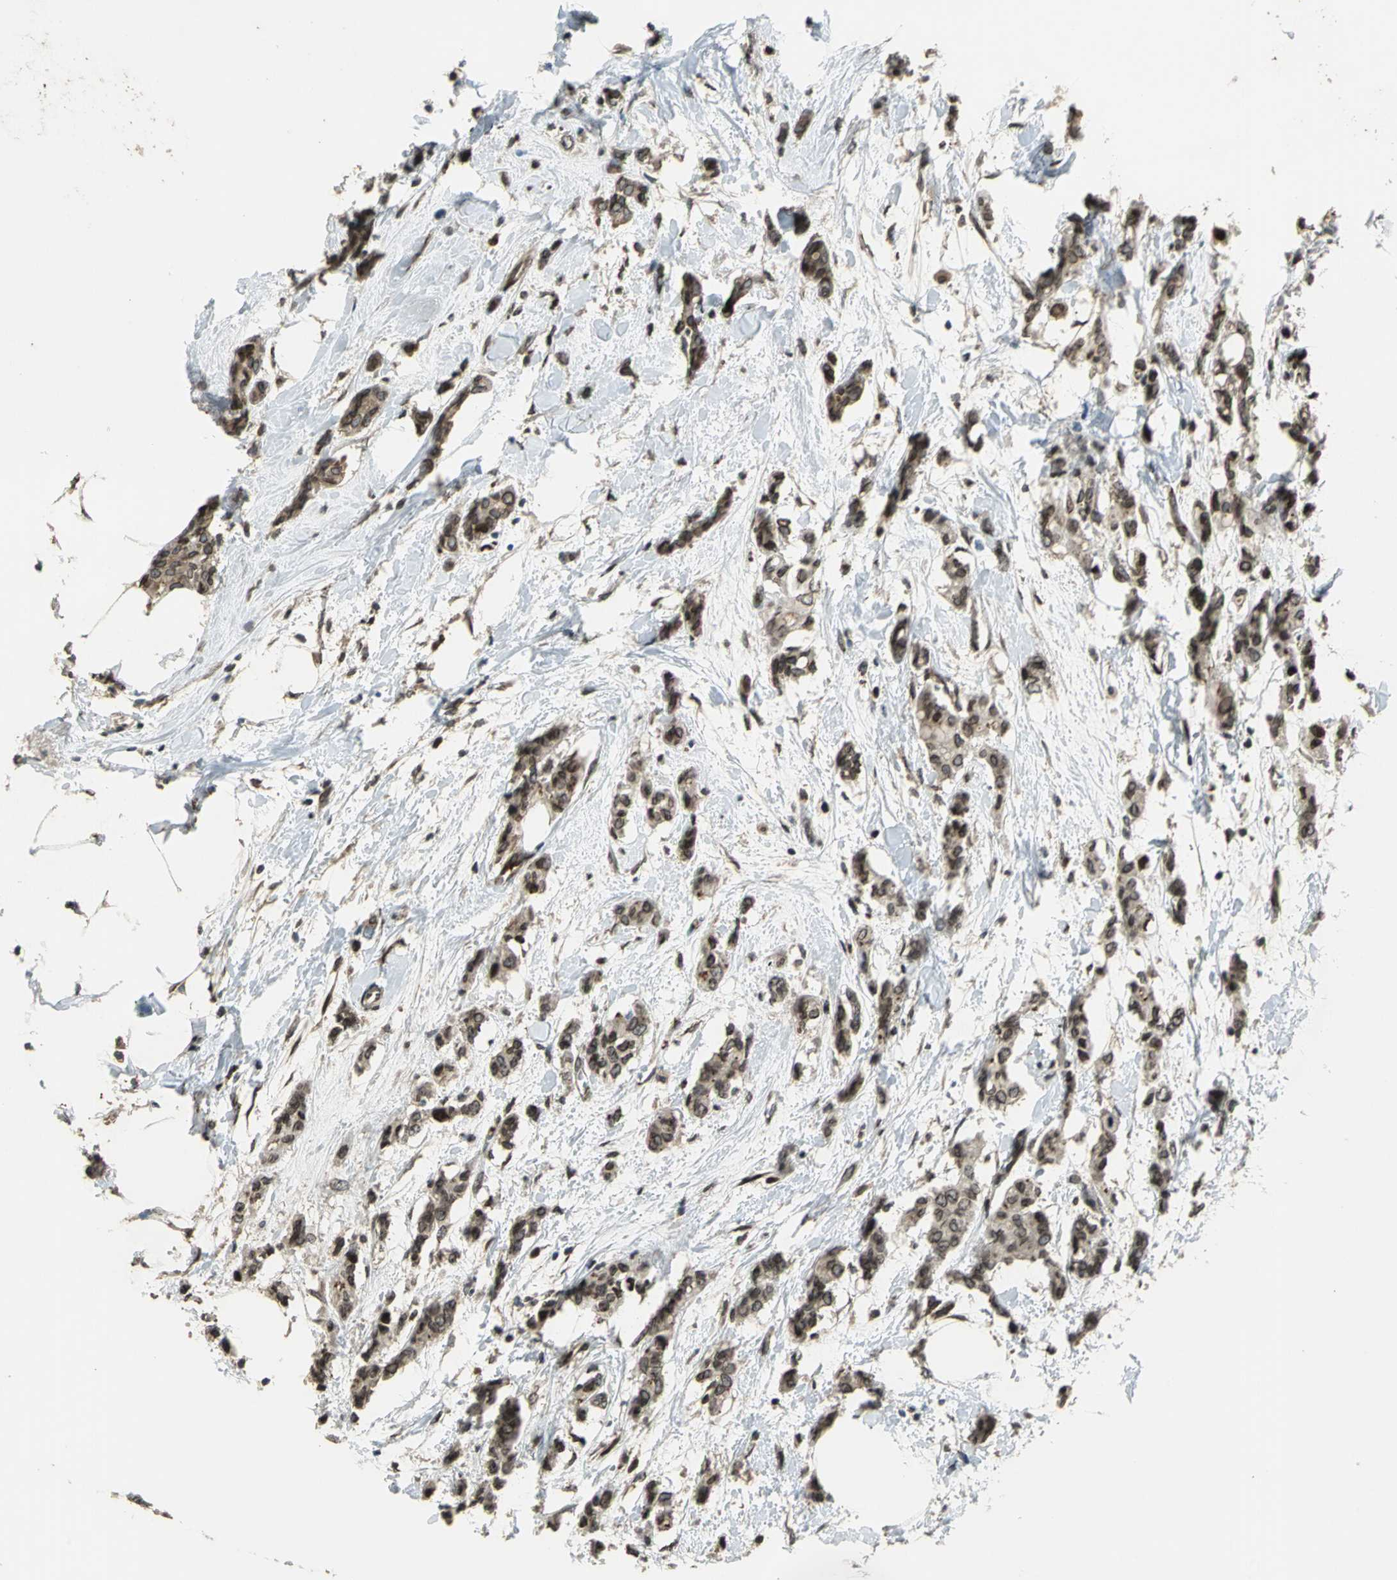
{"staining": {"intensity": "strong", "quantity": ">75%", "location": "cytoplasmic/membranous,nuclear"}, "tissue": "breast cancer", "cell_type": "Tumor cells", "image_type": "cancer", "snomed": [{"axis": "morphology", "description": "Duct carcinoma"}, {"axis": "topography", "description": "Breast"}], "caption": "Breast cancer was stained to show a protein in brown. There is high levels of strong cytoplasmic/membranous and nuclear positivity in approximately >75% of tumor cells. (DAB (3,3'-diaminobenzidine) = brown stain, brightfield microscopy at high magnification).", "gene": "BRIP1", "patient": {"sex": "female", "age": 84}}